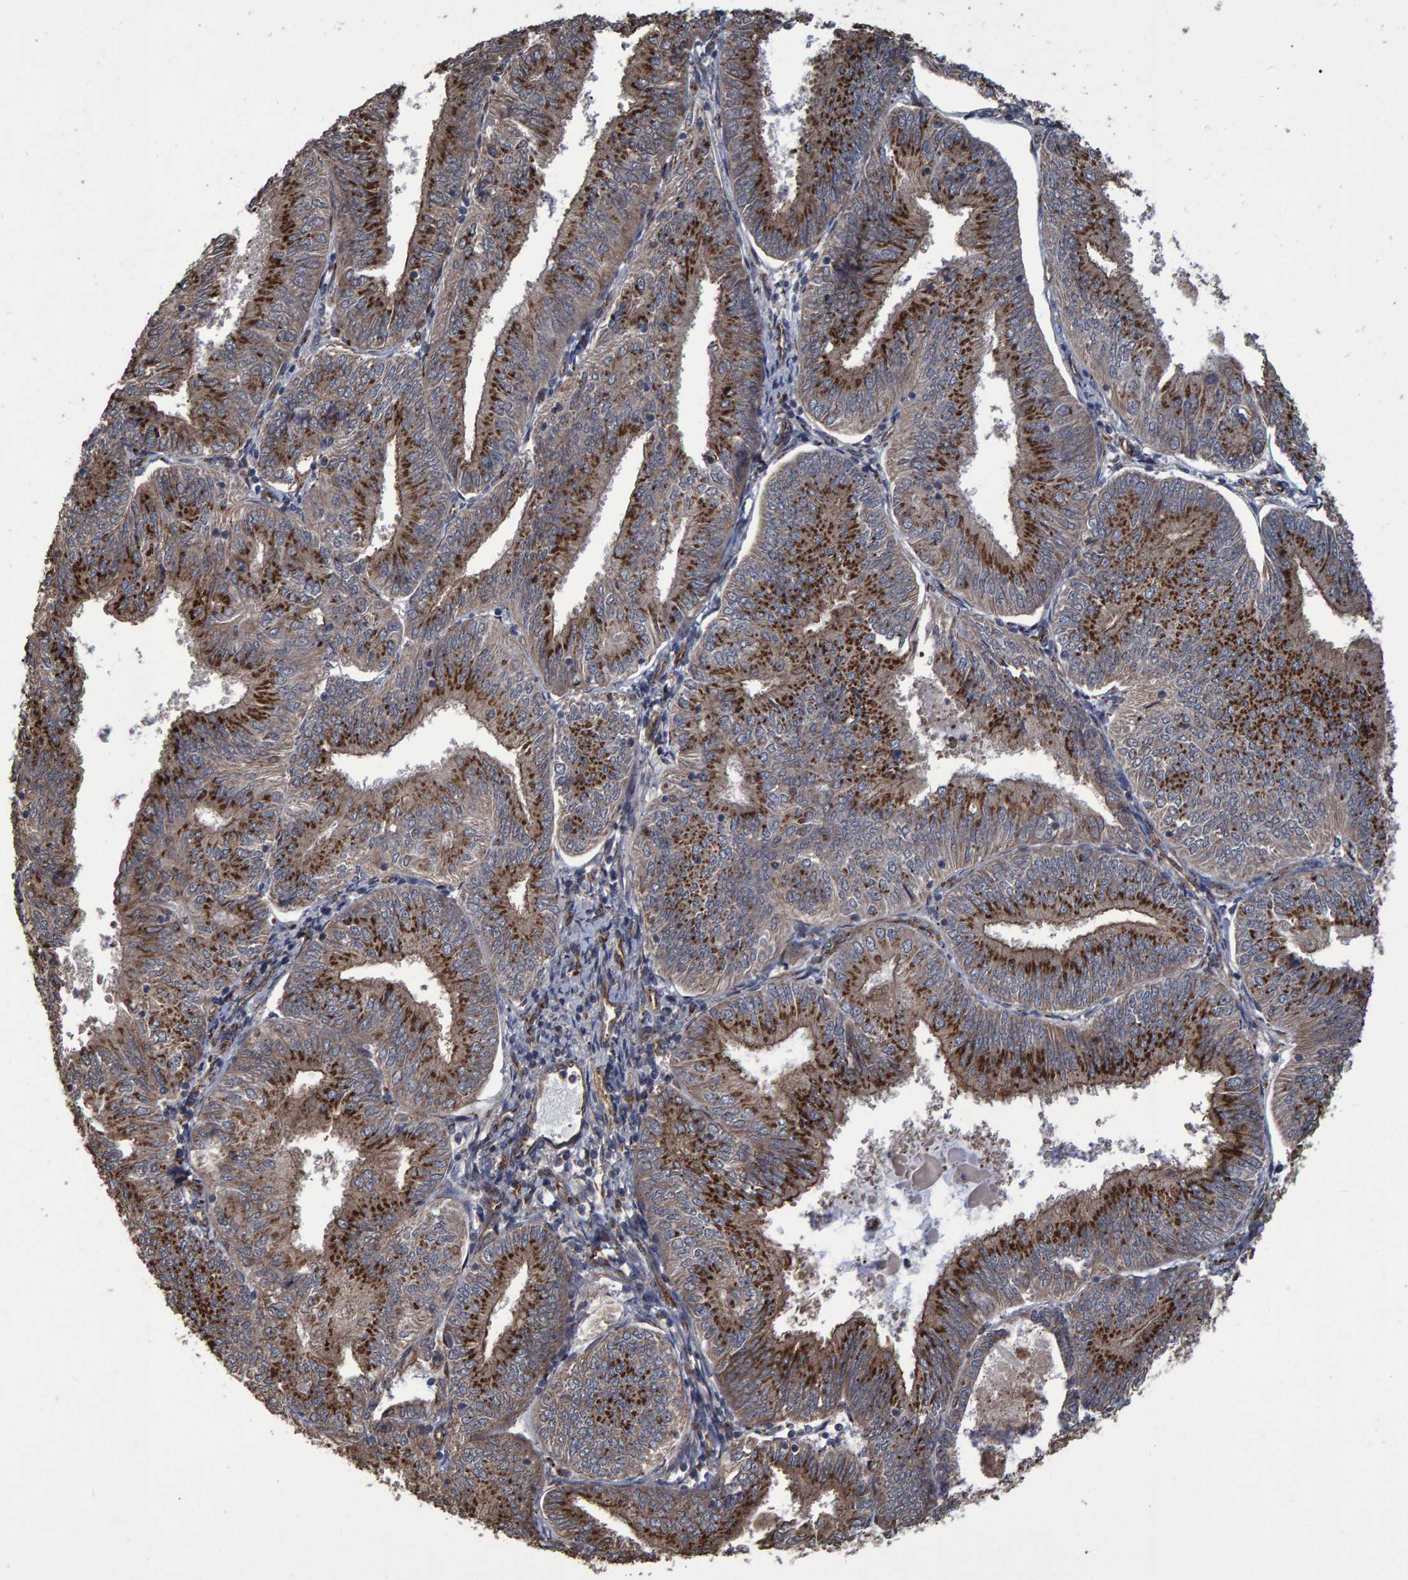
{"staining": {"intensity": "strong", "quantity": ">75%", "location": "cytoplasmic/membranous"}, "tissue": "endometrial cancer", "cell_type": "Tumor cells", "image_type": "cancer", "snomed": [{"axis": "morphology", "description": "Adenocarcinoma, NOS"}, {"axis": "topography", "description": "Endometrium"}], "caption": "Protein analysis of endometrial cancer (adenocarcinoma) tissue shows strong cytoplasmic/membranous expression in approximately >75% of tumor cells.", "gene": "TRIM68", "patient": {"sex": "female", "age": 58}}